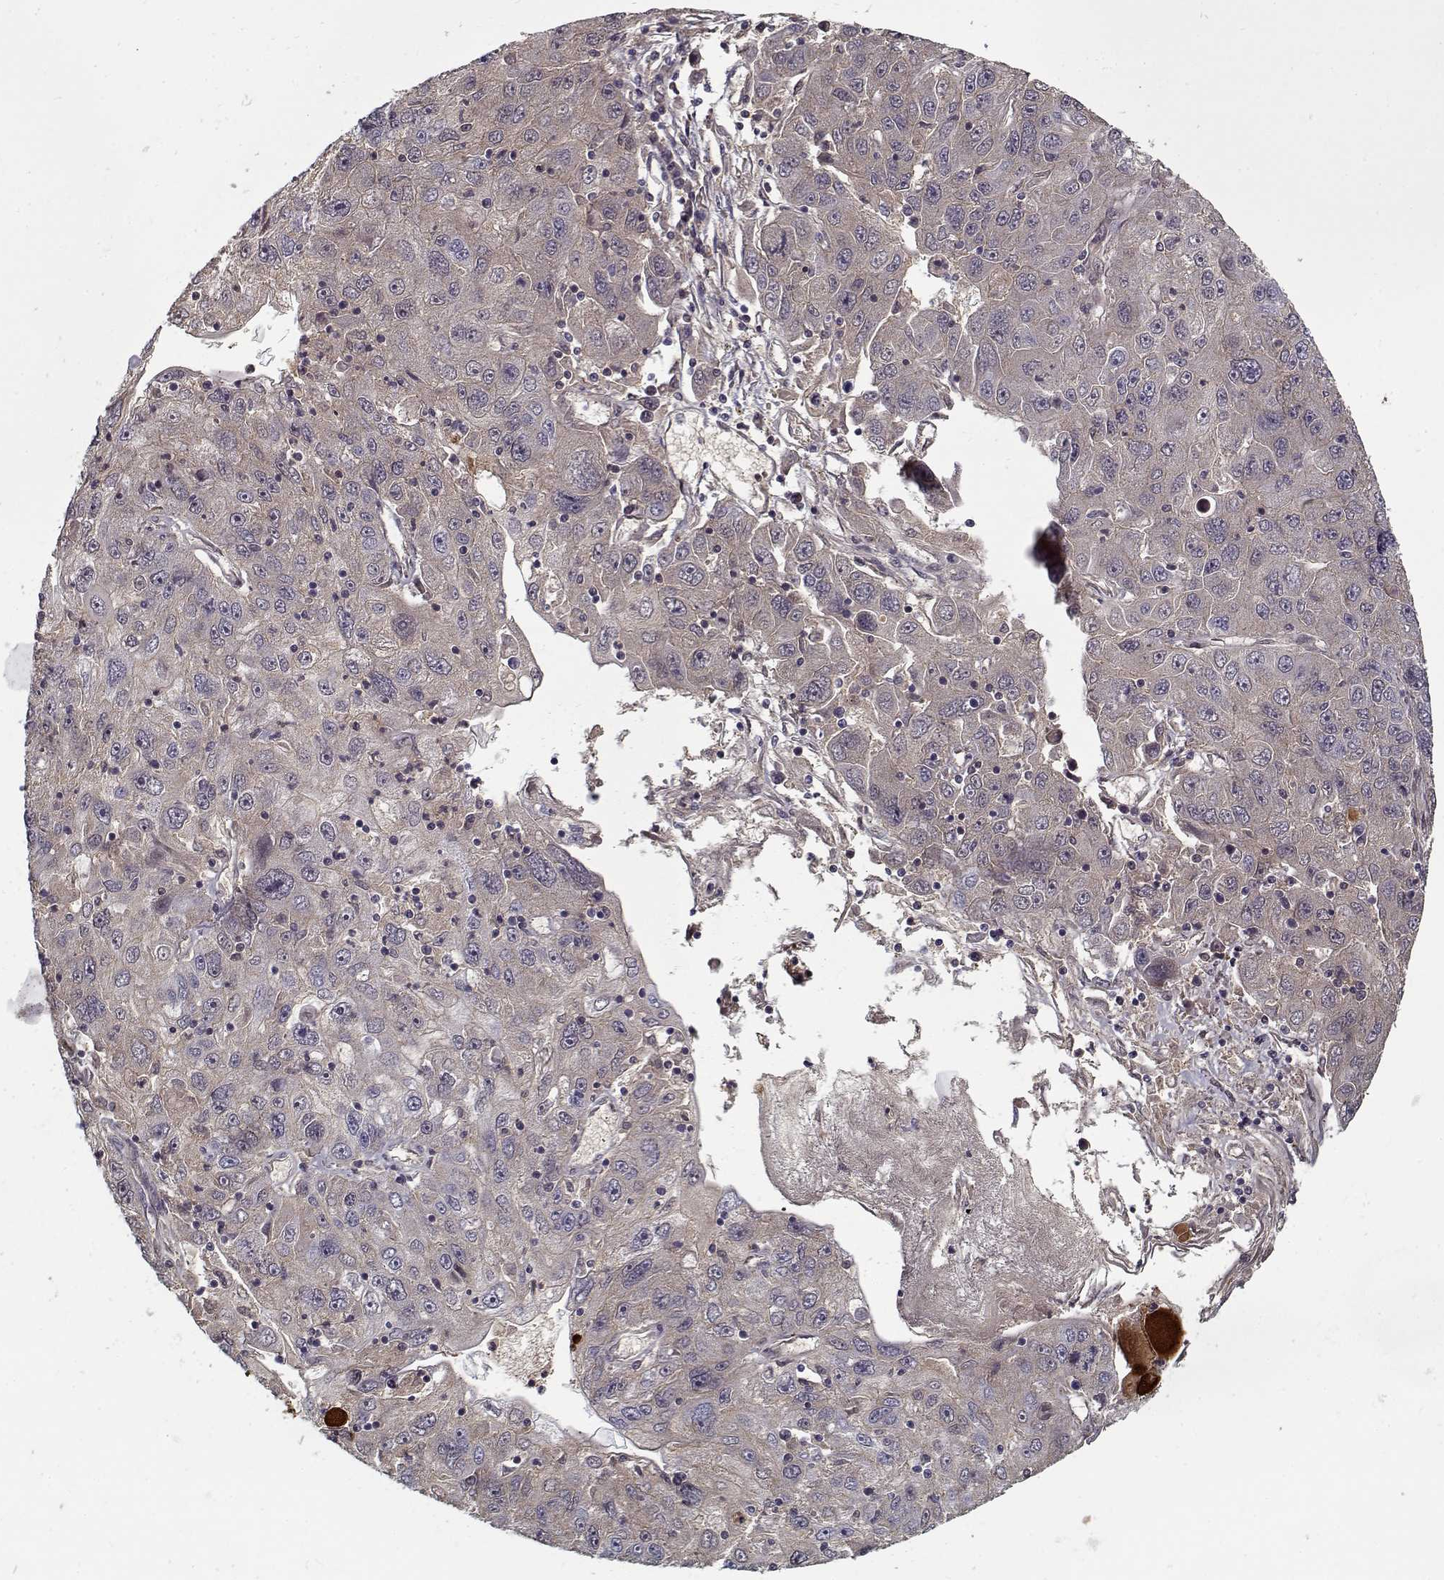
{"staining": {"intensity": "negative", "quantity": "none", "location": "none"}, "tissue": "stomach cancer", "cell_type": "Tumor cells", "image_type": "cancer", "snomed": [{"axis": "morphology", "description": "Adenocarcinoma, NOS"}, {"axis": "topography", "description": "Stomach"}], "caption": "Immunohistochemical staining of stomach cancer demonstrates no significant staining in tumor cells. (Brightfield microscopy of DAB immunohistochemistry at high magnification).", "gene": "AFM", "patient": {"sex": "male", "age": 56}}